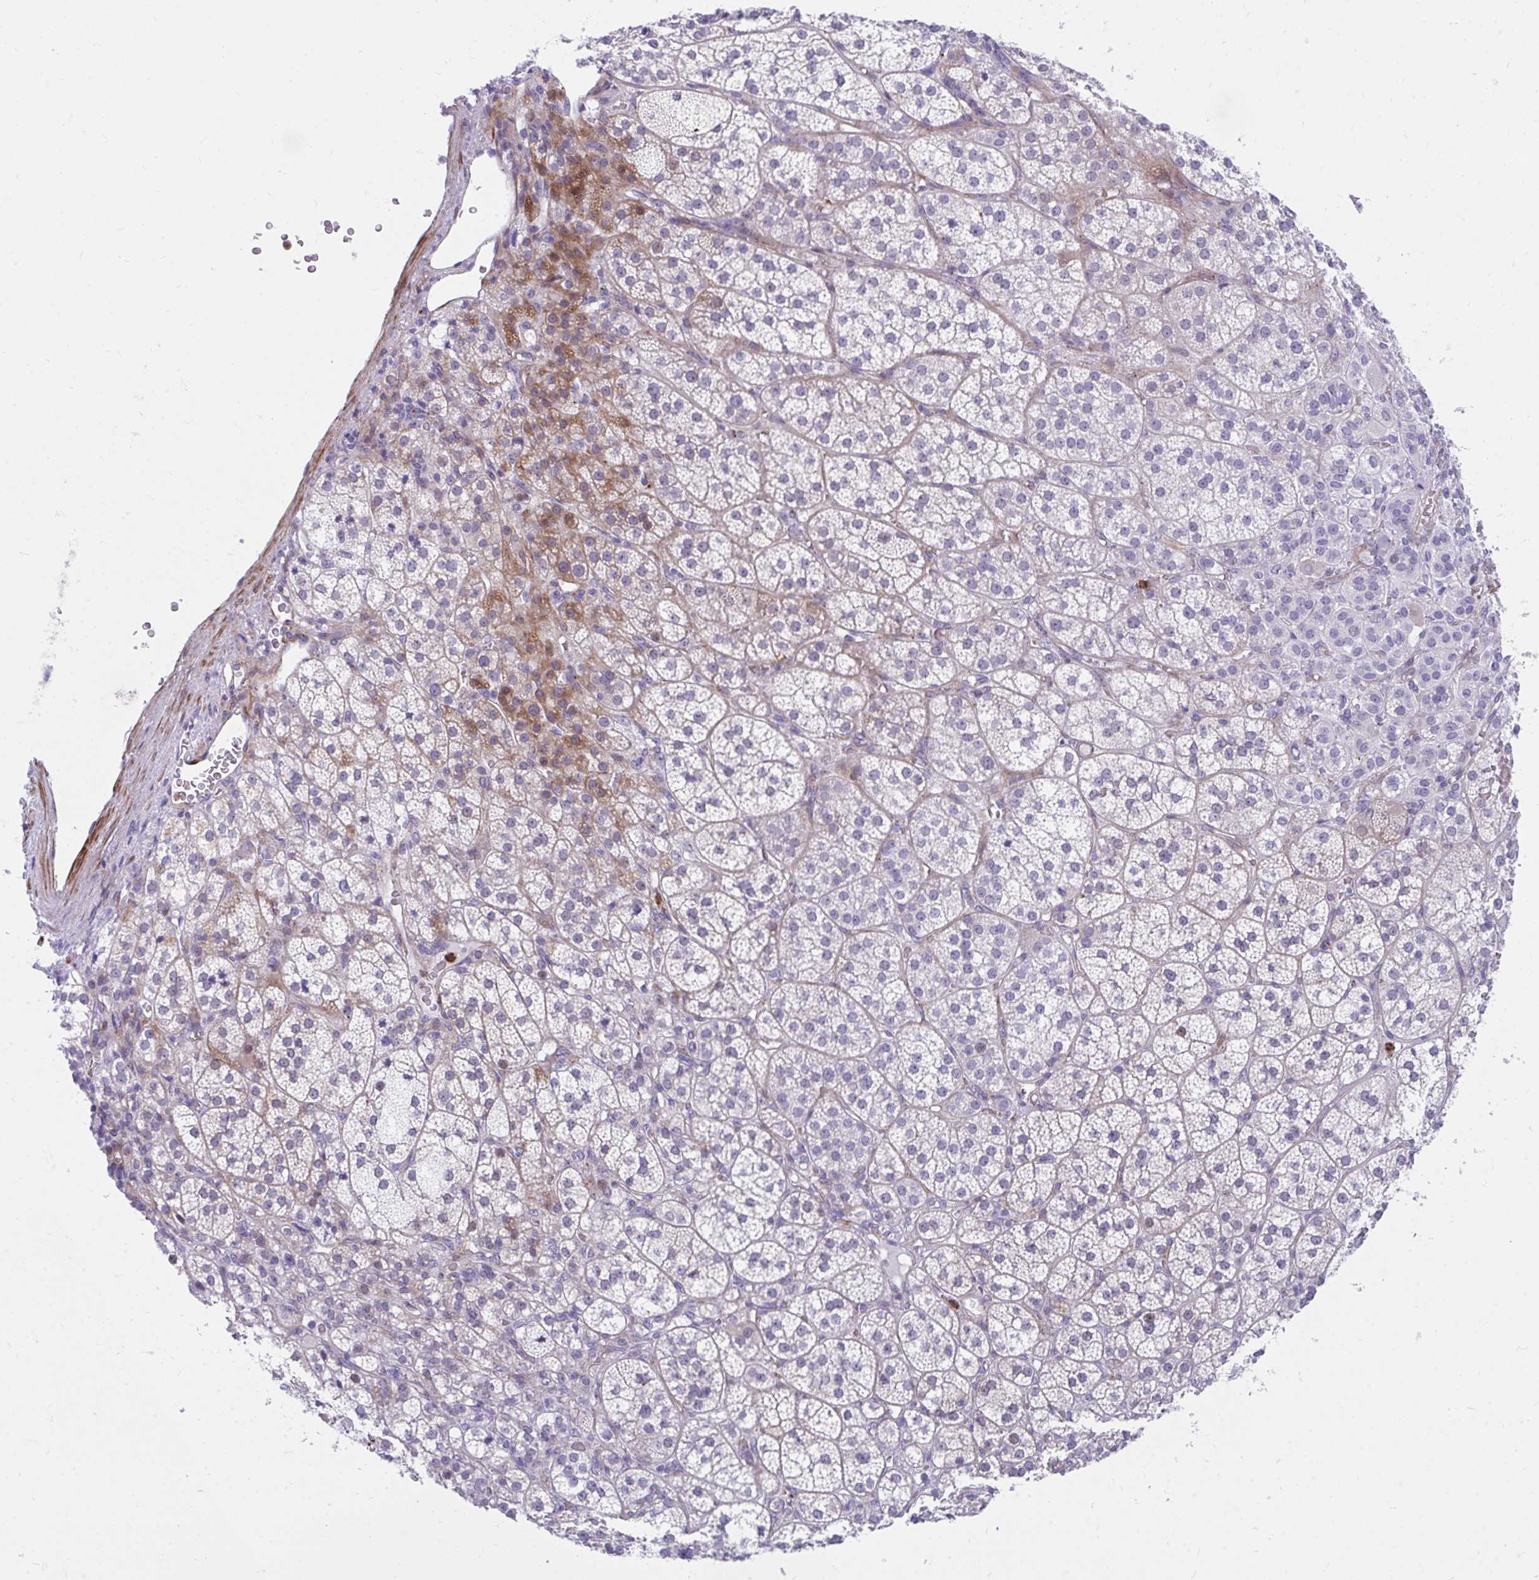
{"staining": {"intensity": "moderate", "quantity": "<25%", "location": "cytoplasmic/membranous"}, "tissue": "adrenal gland", "cell_type": "Glandular cells", "image_type": "normal", "snomed": [{"axis": "morphology", "description": "Normal tissue, NOS"}, {"axis": "topography", "description": "Adrenal gland"}], "caption": "Protein staining of normal adrenal gland demonstrates moderate cytoplasmic/membranous expression in approximately <25% of glandular cells. The protein is stained brown, and the nuclei are stained in blue (DAB (3,3'-diaminobenzidine) IHC with brightfield microscopy, high magnification).", "gene": "CSTB", "patient": {"sex": "female", "age": 60}}